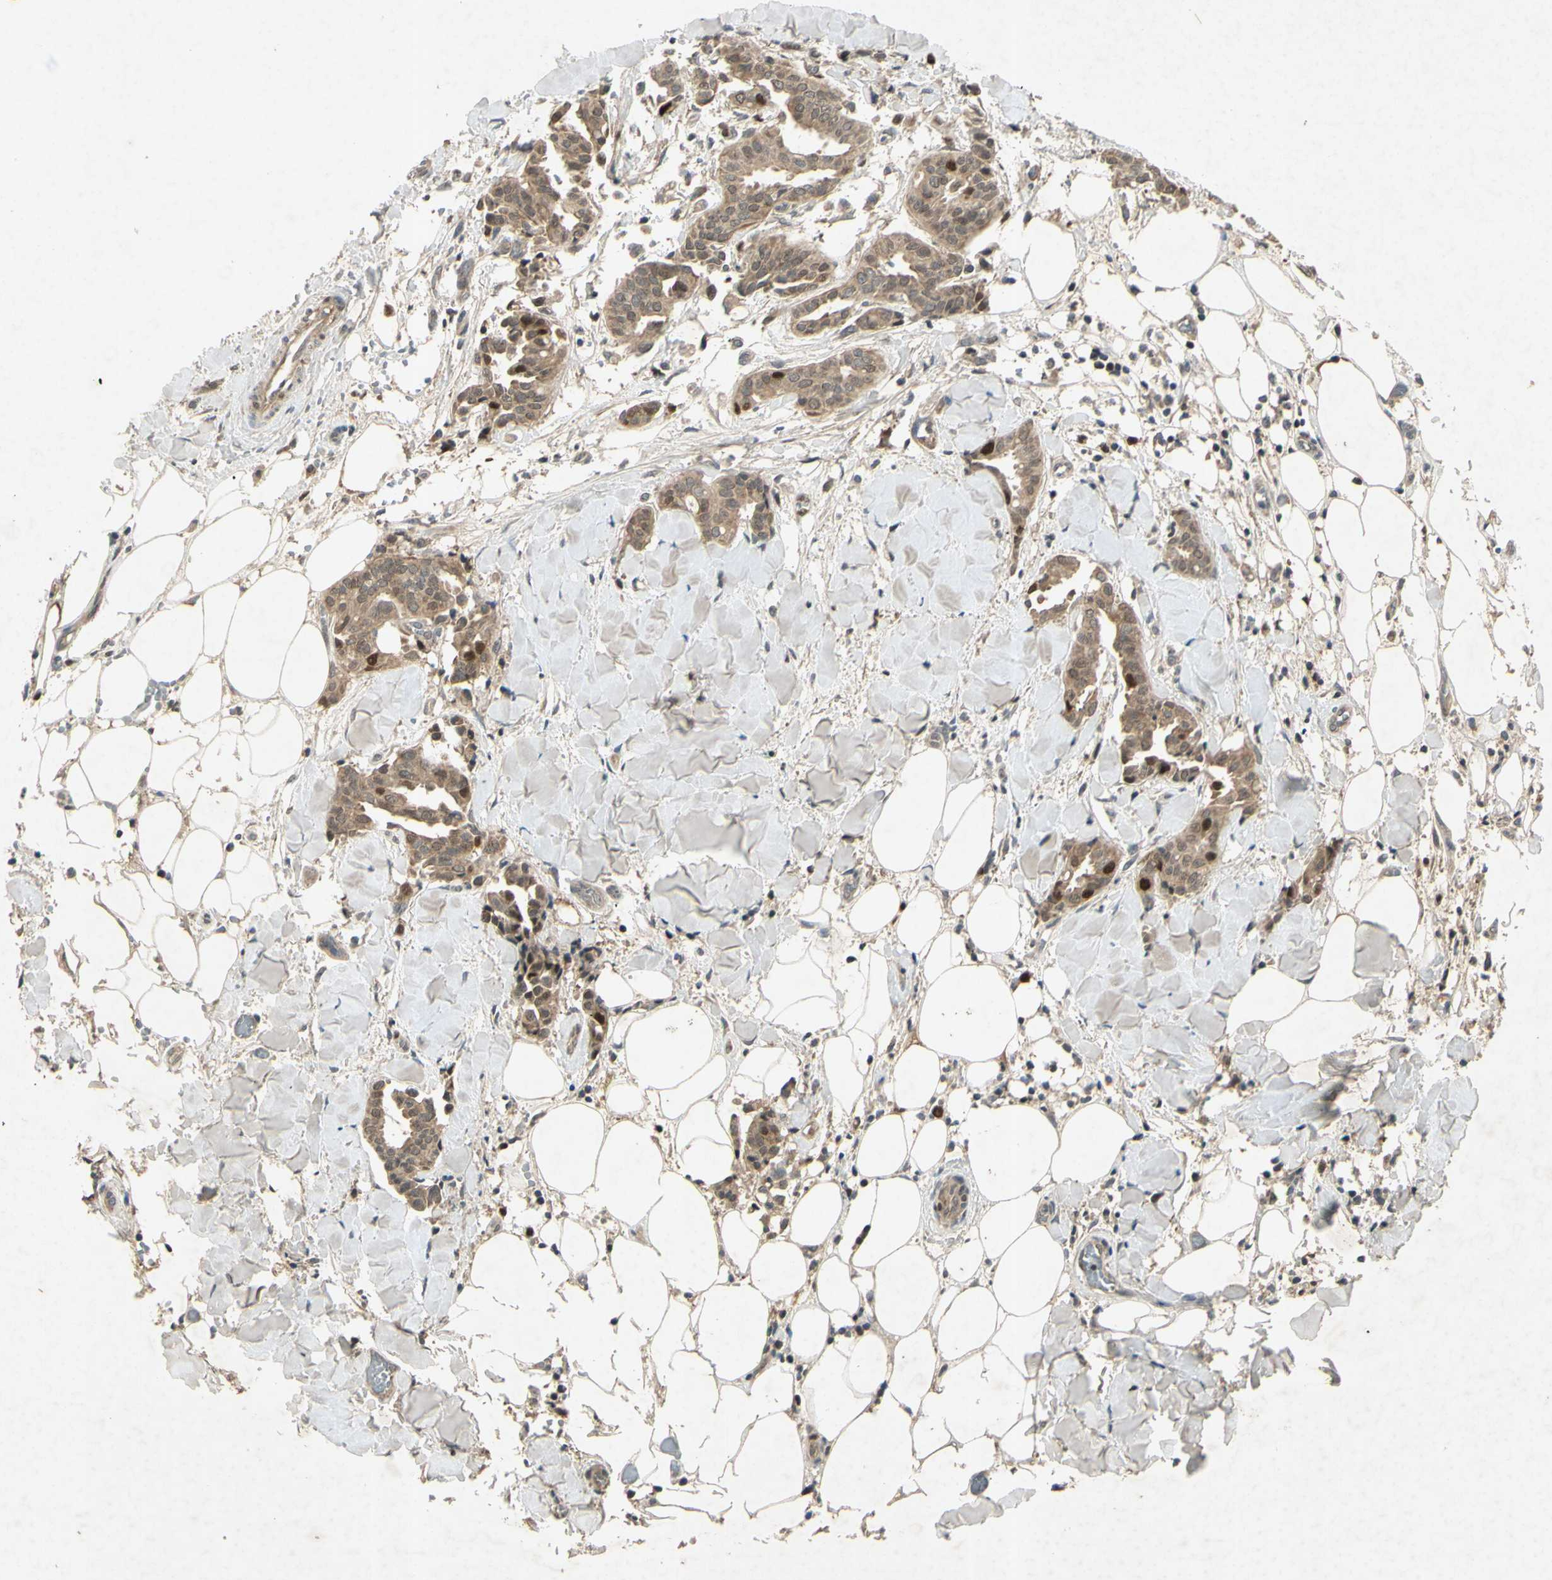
{"staining": {"intensity": "strong", "quantity": "<25%", "location": "nuclear"}, "tissue": "head and neck cancer", "cell_type": "Tumor cells", "image_type": "cancer", "snomed": [{"axis": "morphology", "description": "Adenocarcinoma, NOS"}, {"axis": "topography", "description": "Salivary gland"}, {"axis": "topography", "description": "Head-Neck"}], "caption": "Immunohistochemical staining of head and neck cancer reveals medium levels of strong nuclear expression in approximately <25% of tumor cells. (brown staining indicates protein expression, while blue staining denotes nuclei).", "gene": "RAD18", "patient": {"sex": "female", "age": 59}}